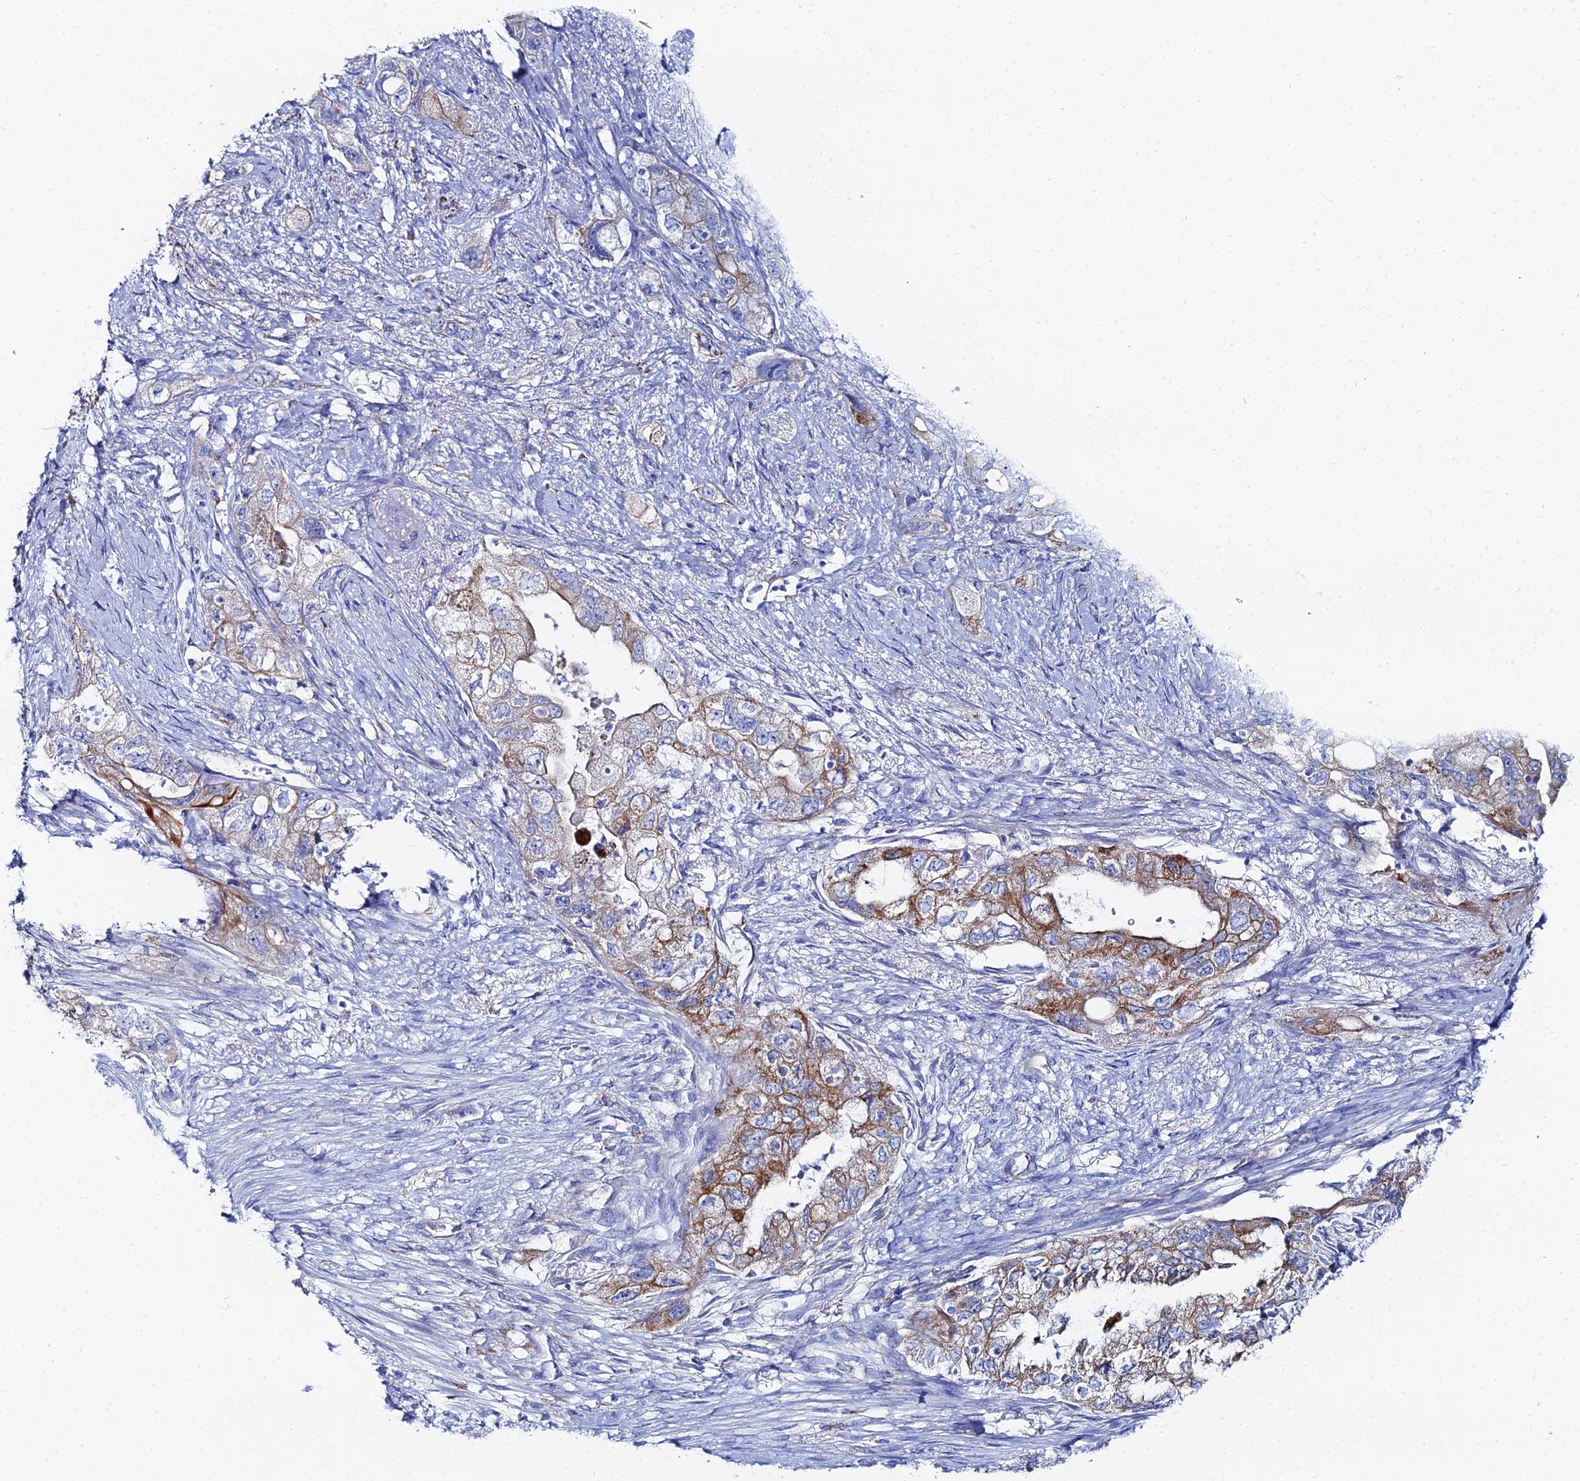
{"staining": {"intensity": "moderate", "quantity": "25%-75%", "location": "cytoplasmic/membranous"}, "tissue": "pancreatic cancer", "cell_type": "Tumor cells", "image_type": "cancer", "snomed": [{"axis": "morphology", "description": "Adenocarcinoma, NOS"}, {"axis": "topography", "description": "Pancreas"}], "caption": "Human pancreatic cancer stained with a brown dye shows moderate cytoplasmic/membranous positive expression in about 25%-75% of tumor cells.", "gene": "DHX34", "patient": {"sex": "female", "age": 73}}